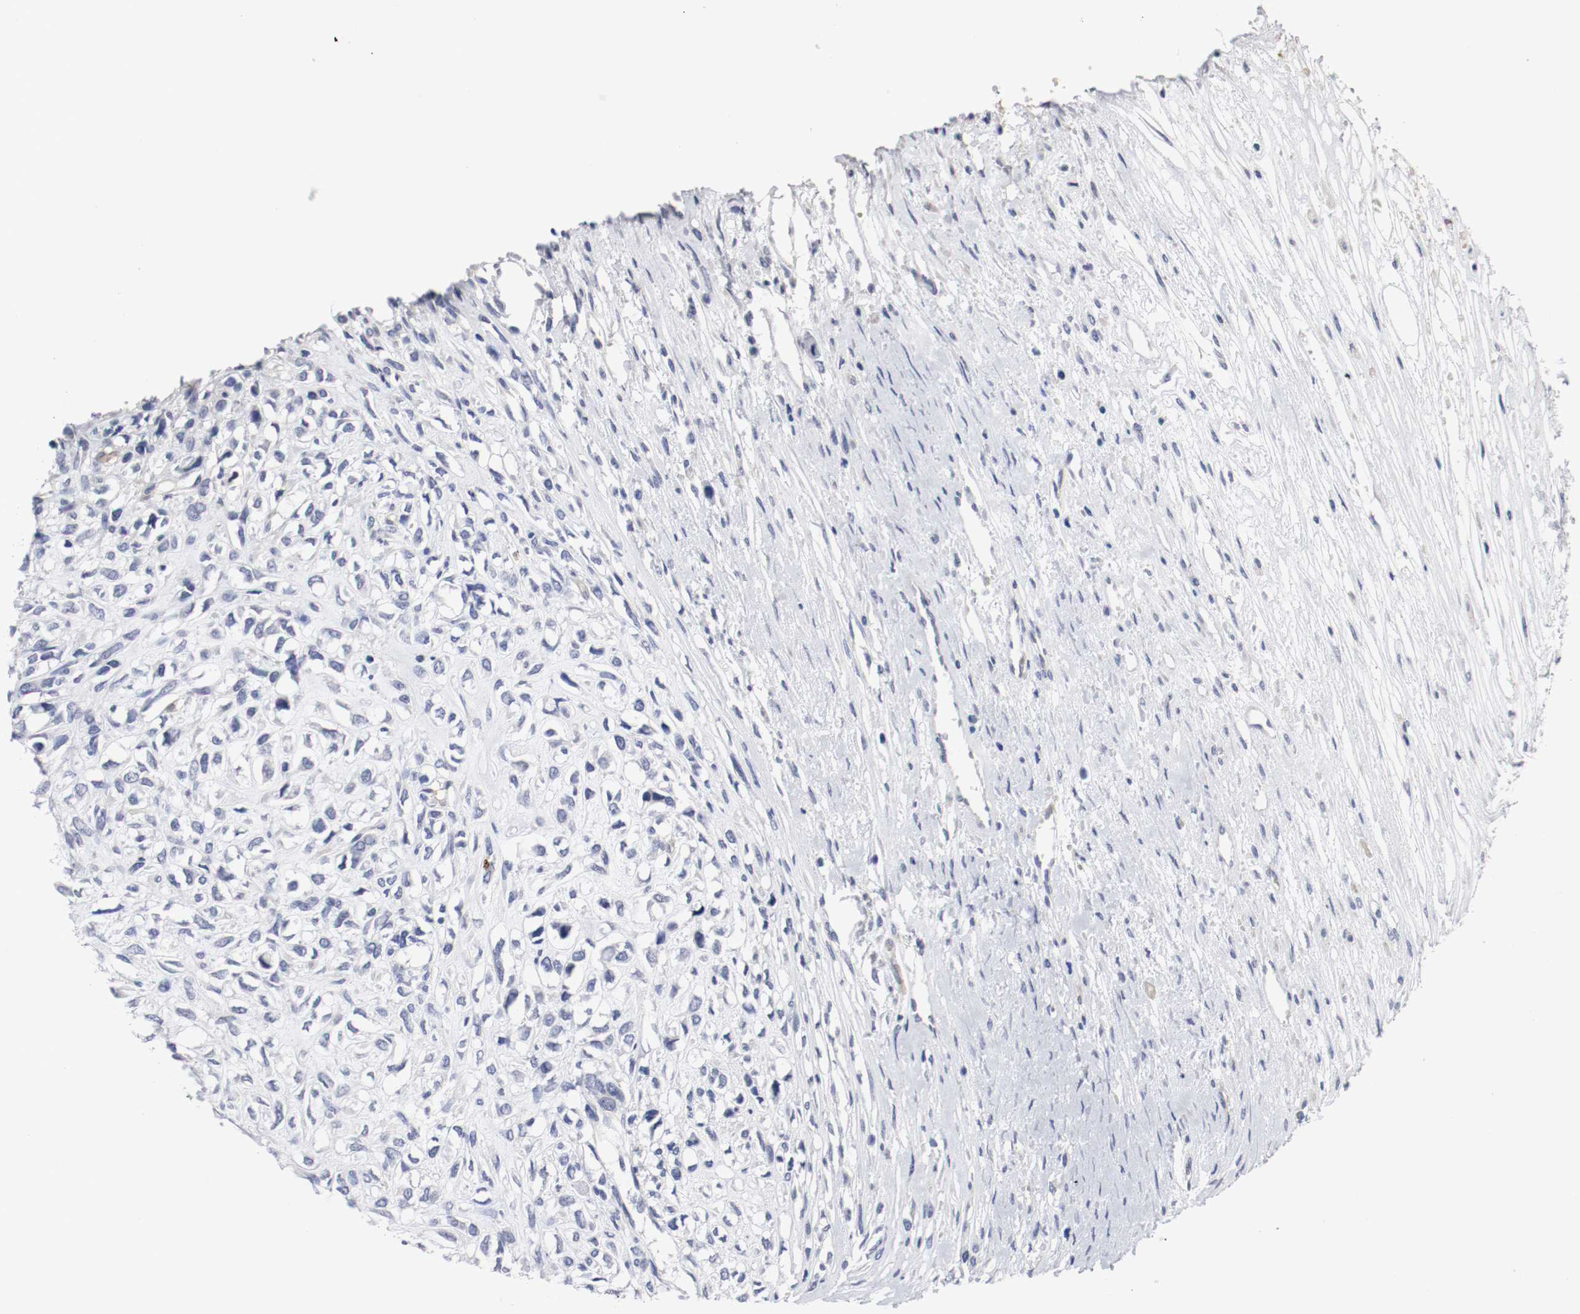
{"staining": {"intensity": "negative", "quantity": "none", "location": "none"}, "tissue": "head and neck cancer", "cell_type": "Tumor cells", "image_type": "cancer", "snomed": [{"axis": "morphology", "description": "Necrosis, NOS"}, {"axis": "morphology", "description": "Neoplasm, malignant, NOS"}, {"axis": "topography", "description": "Salivary gland"}, {"axis": "topography", "description": "Head-Neck"}], "caption": "Human head and neck cancer (malignant neoplasm) stained for a protein using IHC shows no expression in tumor cells.", "gene": "KIT", "patient": {"sex": "male", "age": 43}}